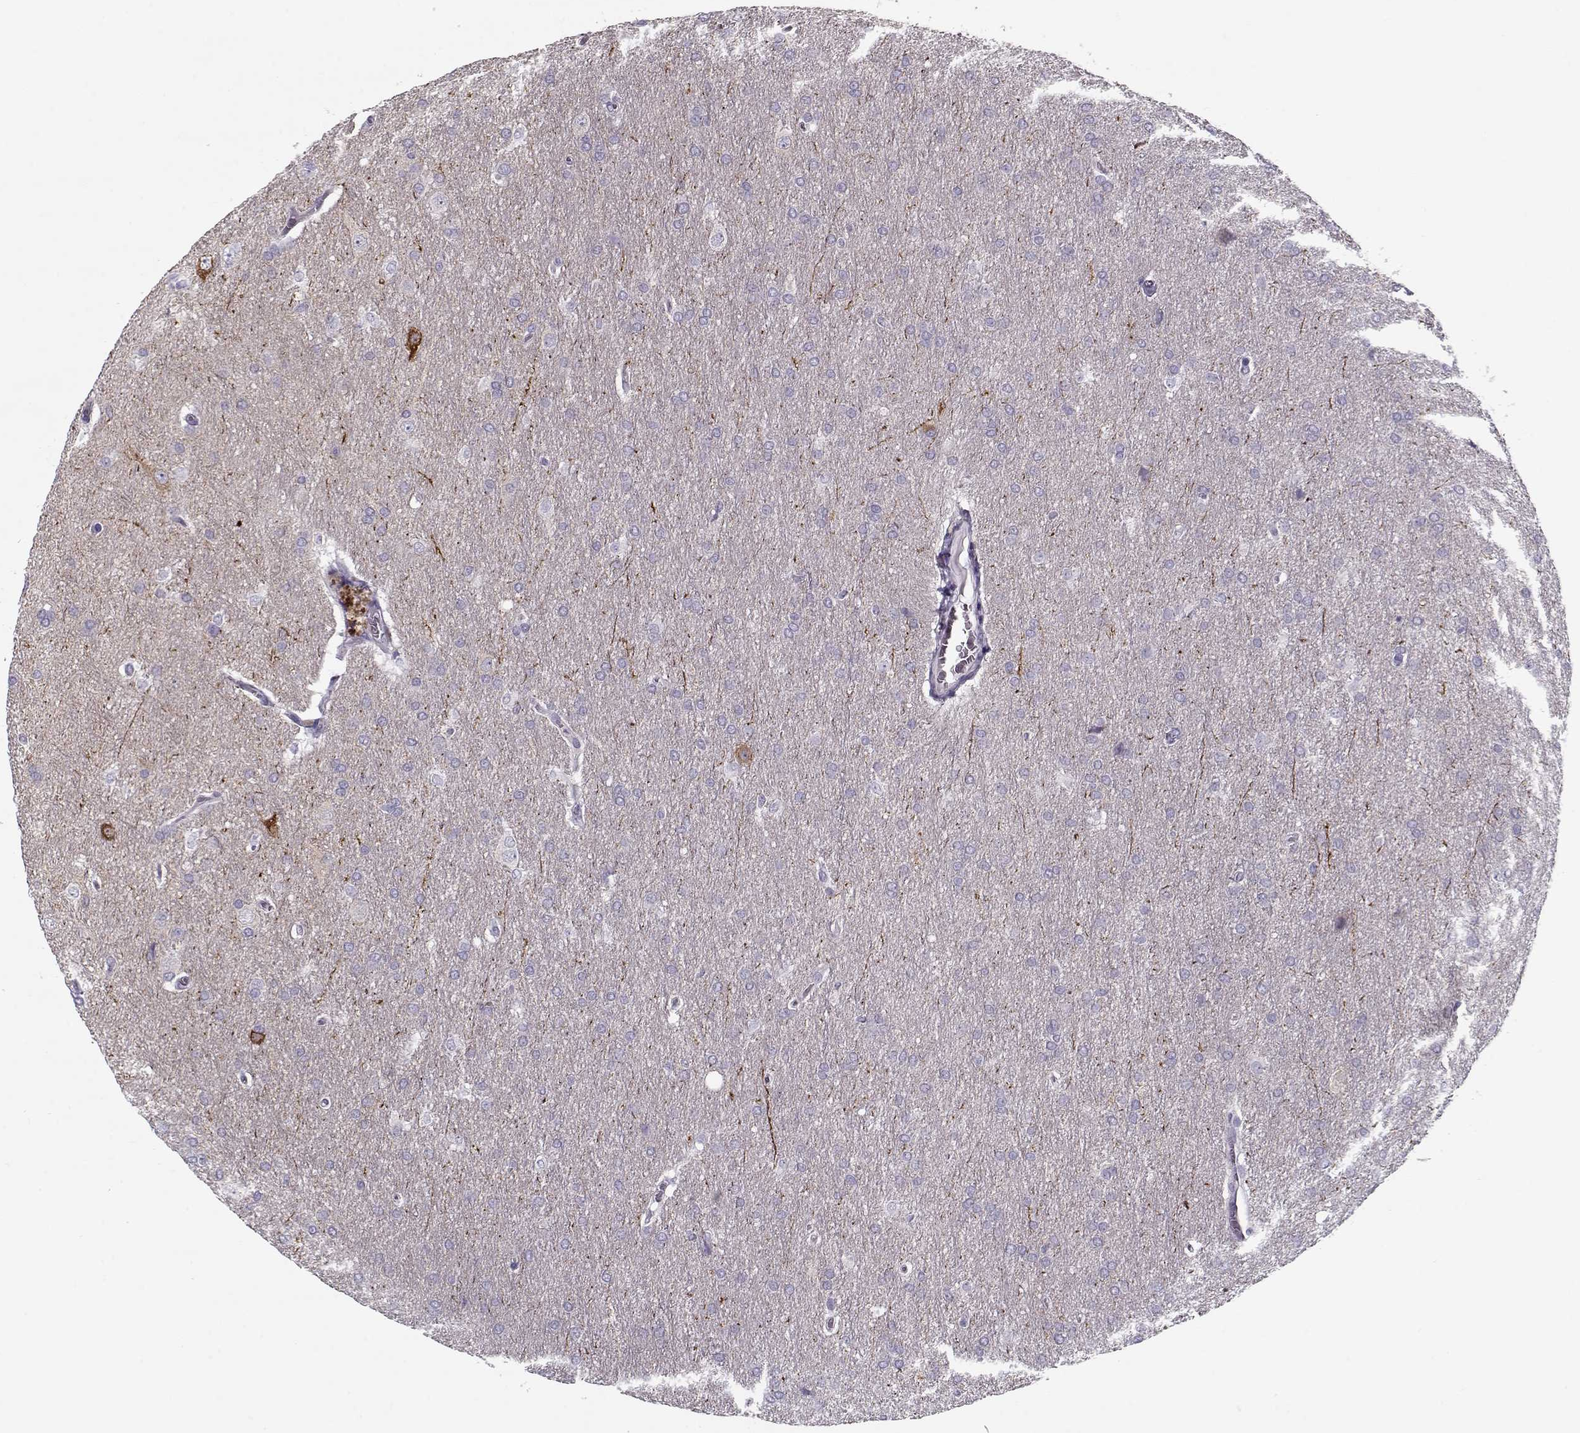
{"staining": {"intensity": "negative", "quantity": "none", "location": "none"}, "tissue": "glioma", "cell_type": "Tumor cells", "image_type": "cancer", "snomed": [{"axis": "morphology", "description": "Glioma, malignant, Low grade"}, {"axis": "topography", "description": "Brain"}], "caption": "The image shows no significant expression in tumor cells of glioma.", "gene": "CCDC136", "patient": {"sex": "female", "age": 32}}